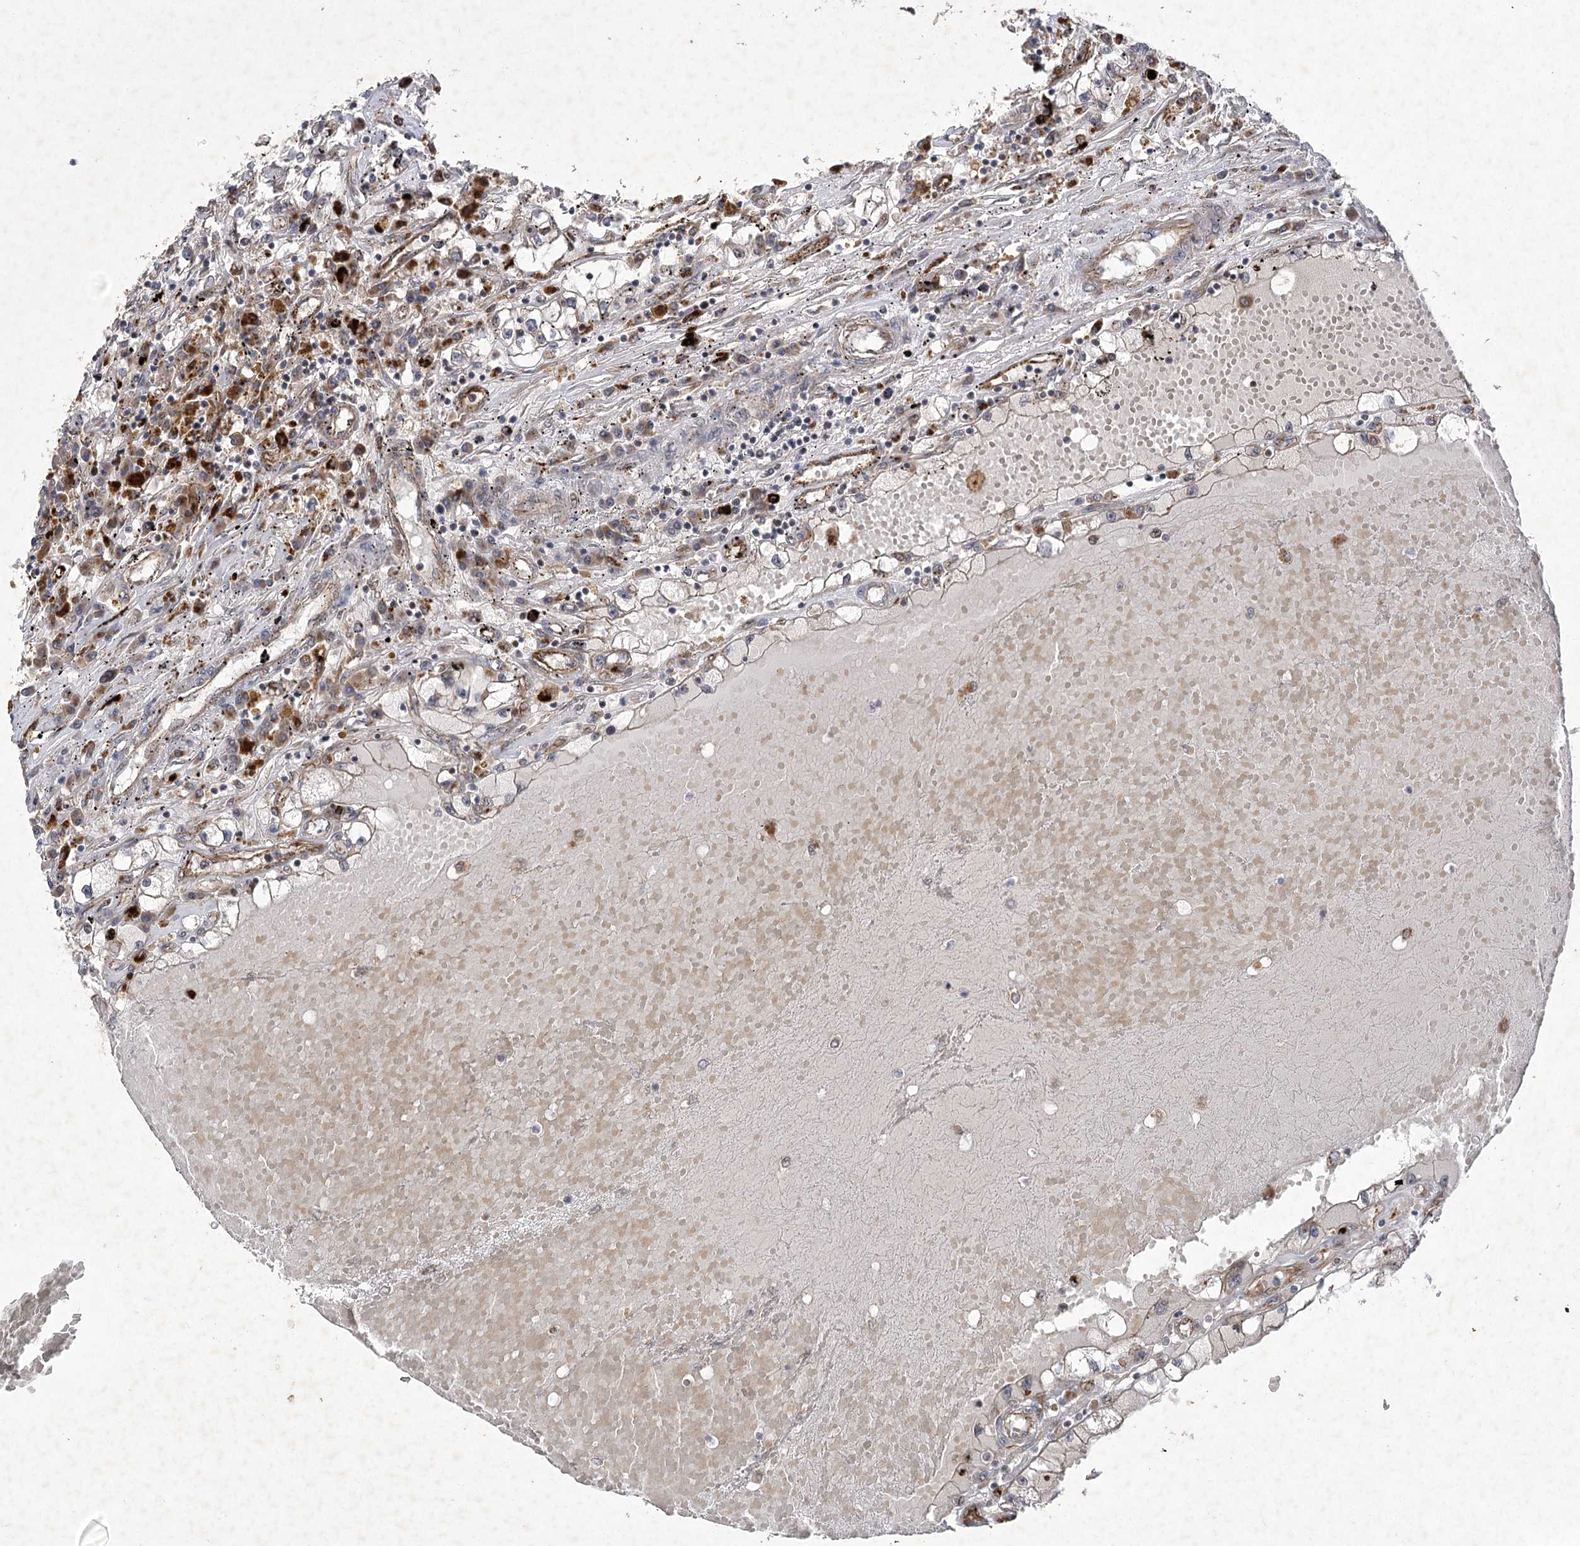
{"staining": {"intensity": "moderate", "quantity": "<25%", "location": "cytoplasmic/membranous"}, "tissue": "renal cancer", "cell_type": "Tumor cells", "image_type": "cancer", "snomed": [{"axis": "morphology", "description": "Adenocarcinoma, NOS"}, {"axis": "topography", "description": "Kidney"}], "caption": "Protein staining of renal adenocarcinoma tissue reveals moderate cytoplasmic/membranous staining in approximately <25% of tumor cells.", "gene": "METTL24", "patient": {"sex": "male", "age": 56}}